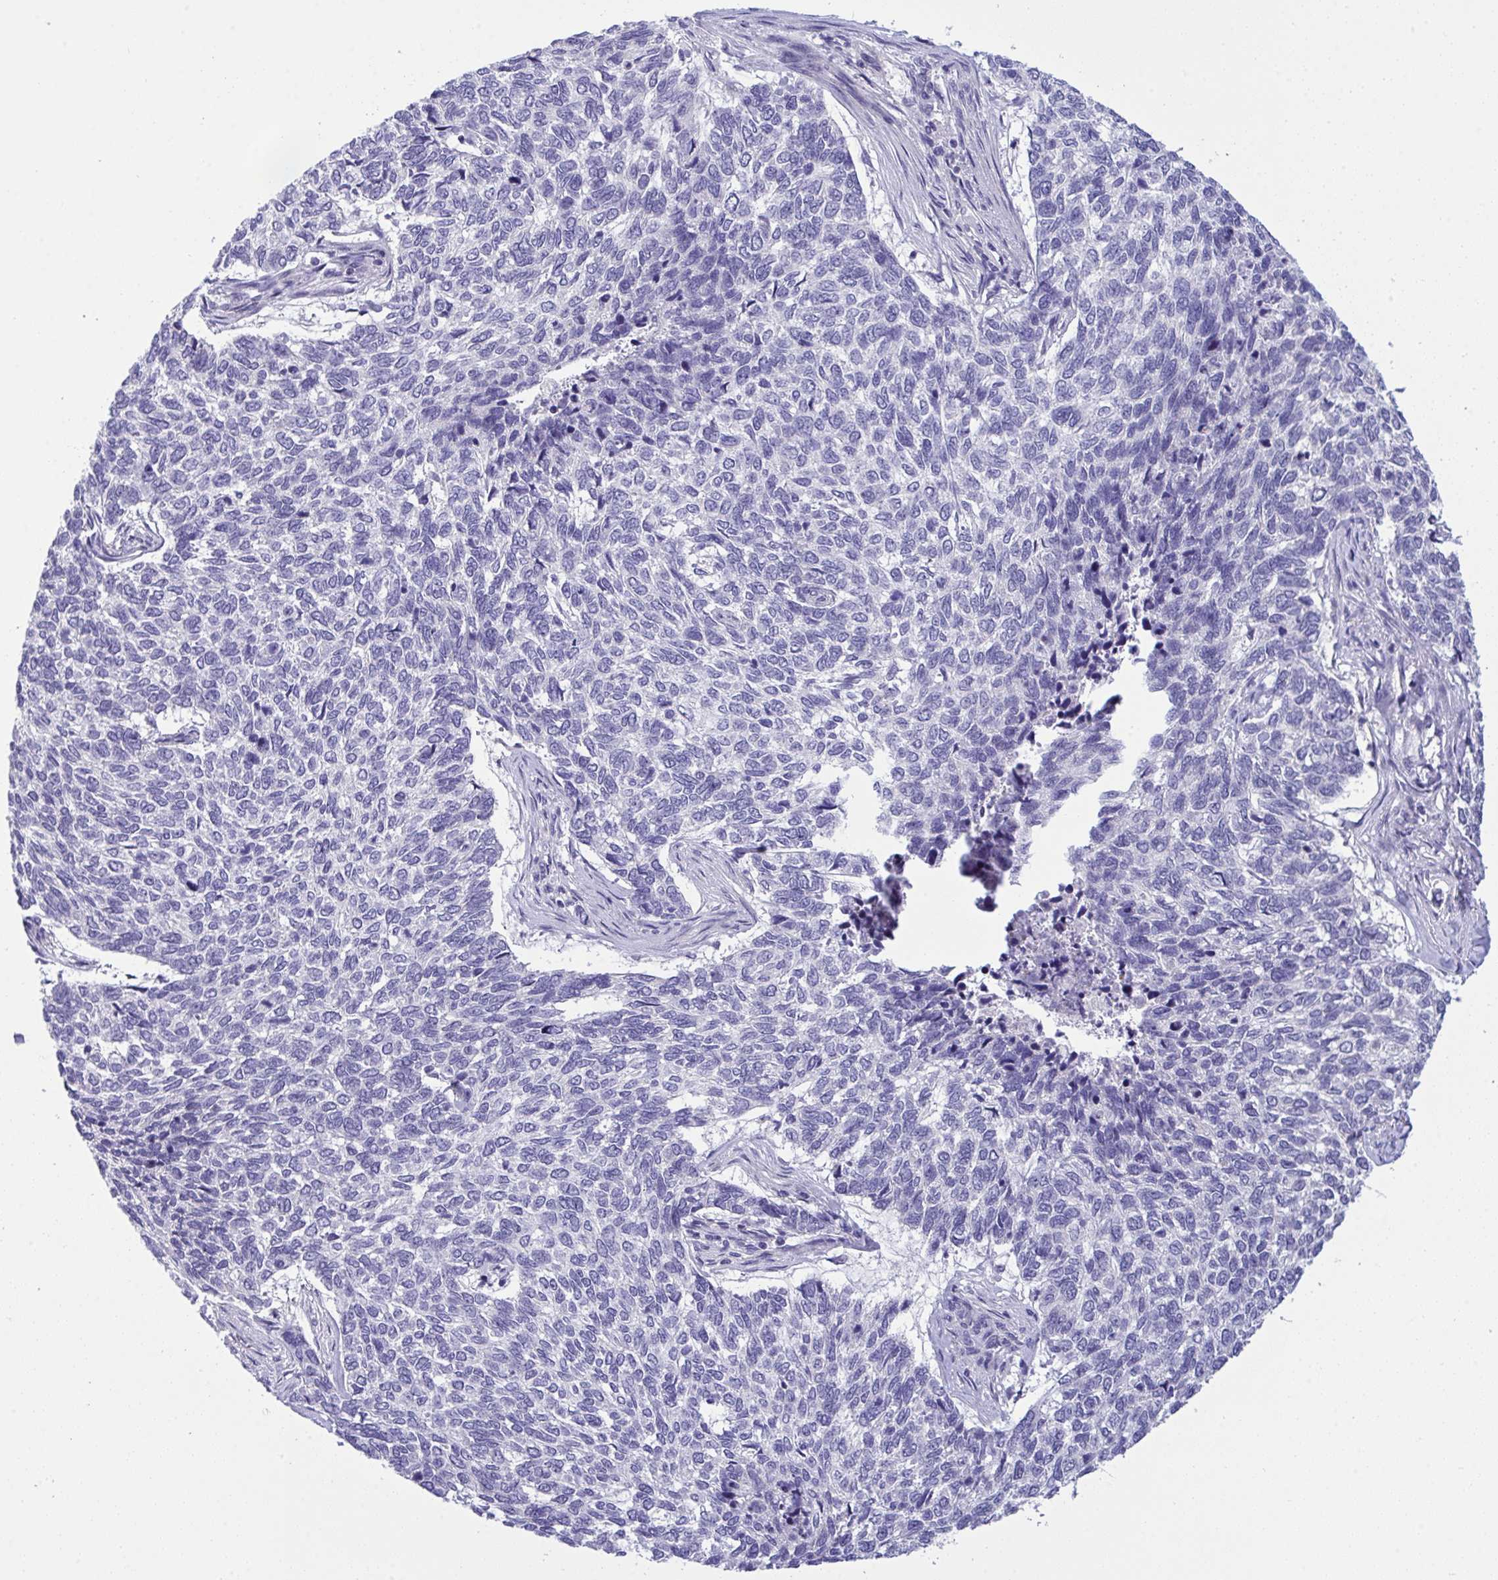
{"staining": {"intensity": "negative", "quantity": "none", "location": "none"}, "tissue": "skin cancer", "cell_type": "Tumor cells", "image_type": "cancer", "snomed": [{"axis": "morphology", "description": "Basal cell carcinoma"}, {"axis": "topography", "description": "Skin"}], "caption": "The immunohistochemistry micrograph has no significant staining in tumor cells of skin basal cell carcinoma tissue.", "gene": "WDR97", "patient": {"sex": "female", "age": 65}}